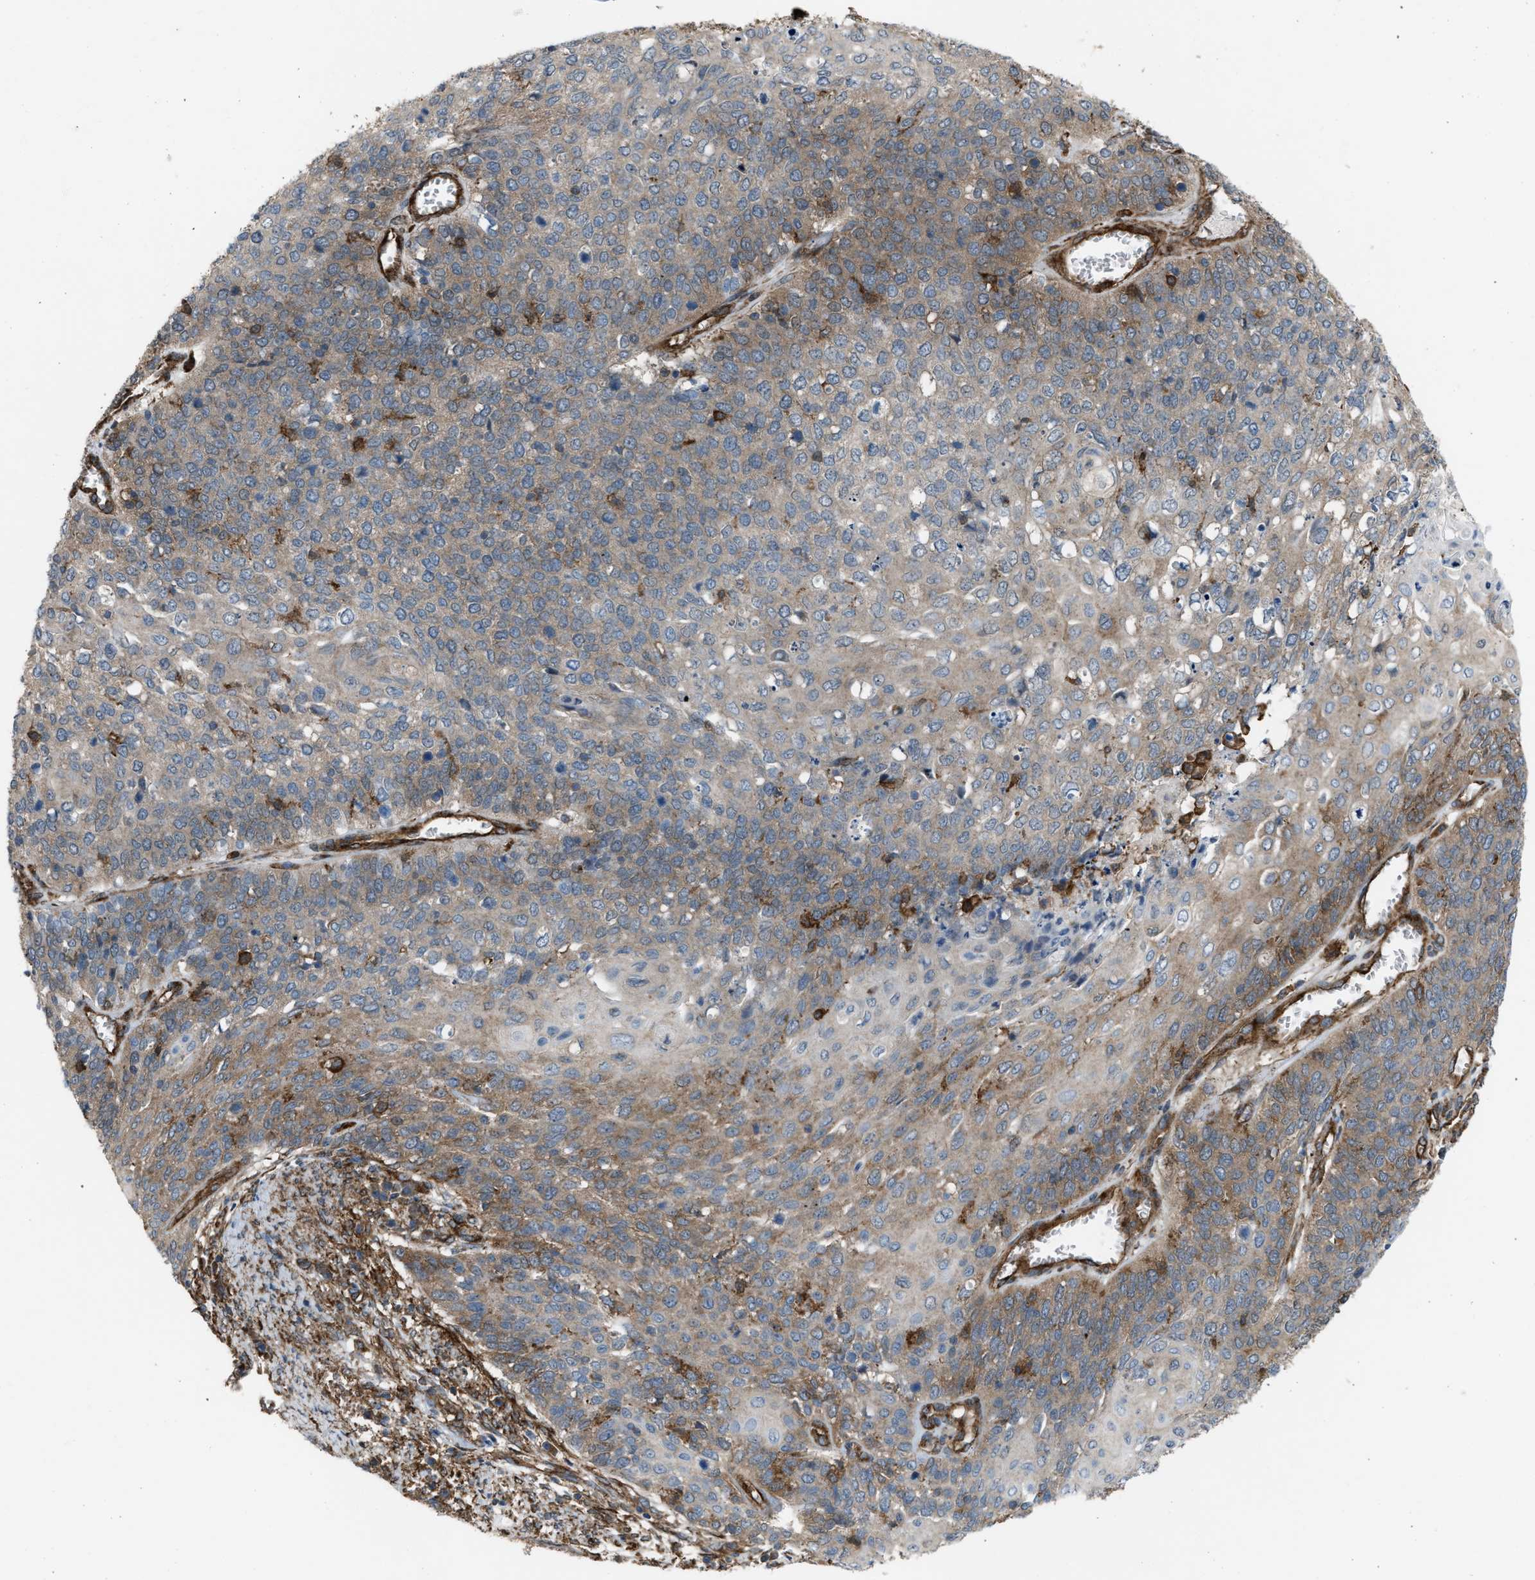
{"staining": {"intensity": "weak", "quantity": "25%-75%", "location": "cytoplasmic/membranous"}, "tissue": "cervical cancer", "cell_type": "Tumor cells", "image_type": "cancer", "snomed": [{"axis": "morphology", "description": "Squamous cell carcinoma, NOS"}, {"axis": "topography", "description": "Cervix"}], "caption": "Weak cytoplasmic/membranous positivity for a protein is appreciated in about 25%-75% of tumor cells of cervical cancer using IHC.", "gene": "PICALM", "patient": {"sex": "female", "age": 39}}